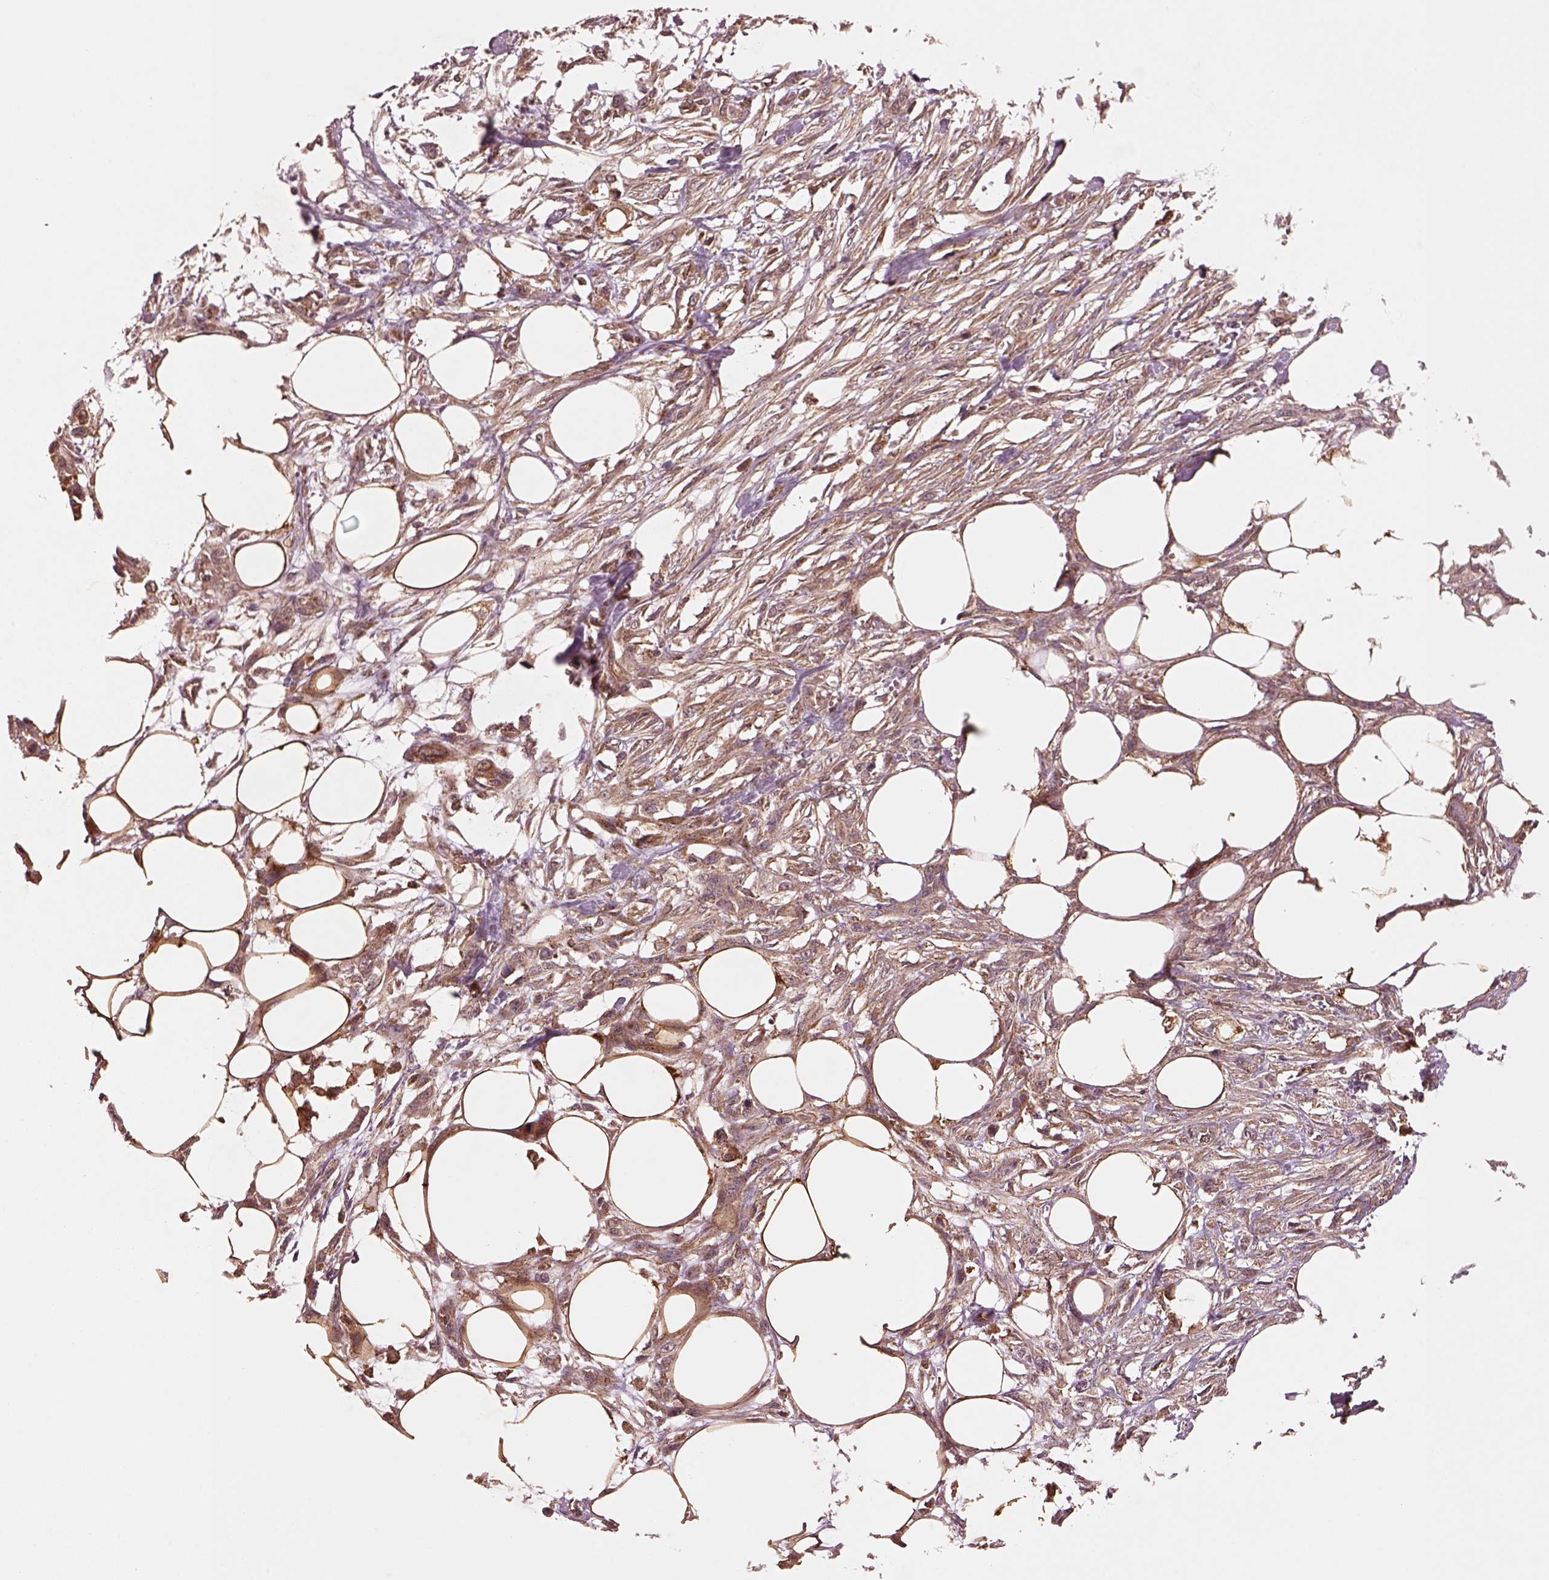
{"staining": {"intensity": "weak", "quantity": ">75%", "location": "cytoplasmic/membranous"}, "tissue": "skin cancer", "cell_type": "Tumor cells", "image_type": "cancer", "snomed": [{"axis": "morphology", "description": "Squamous cell carcinoma, NOS"}, {"axis": "topography", "description": "Skin"}], "caption": "Human skin cancer (squamous cell carcinoma) stained with a brown dye shows weak cytoplasmic/membranous positive positivity in about >75% of tumor cells.", "gene": "WASHC2A", "patient": {"sex": "female", "age": 59}}